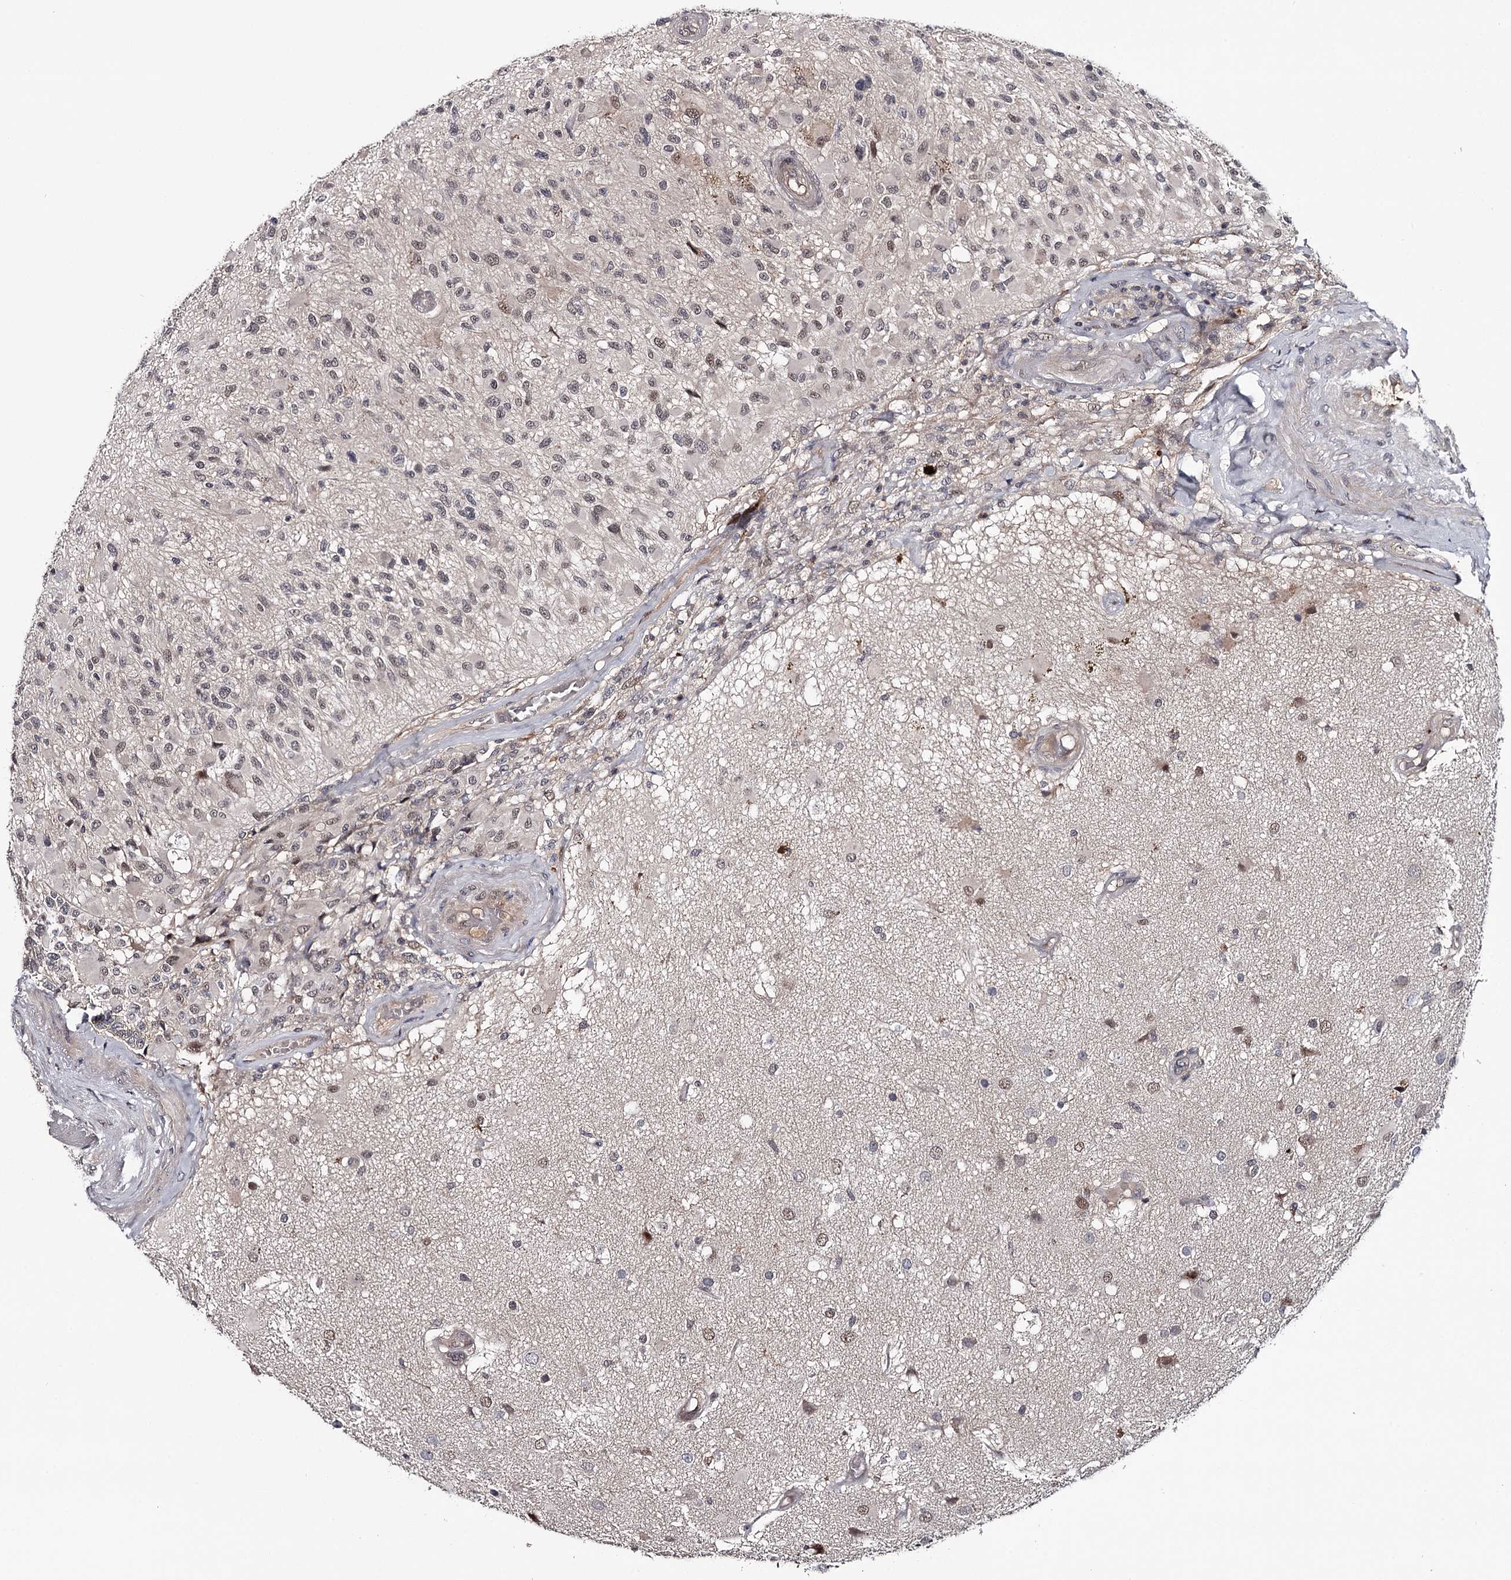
{"staining": {"intensity": "weak", "quantity": "<25%", "location": "nuclear"}, "tissue": "glioma", "cell_type": "Tumor cells", "image_type": "cancer", "snomed": [{"axis": "morphology", "description": "Glioma, malignant, High grade"}, {"axis": "morphology", "description": "Glioblastoma, NOS"}, {"axis": "topography", "description": "Brain"}], "caption": "This is a image of immunohistochemistry staining of high-grade glioma (malignant), which shows no expression in tumor cells.", "gene": "GTSF1", "patient": {"sex": "male", "age": 60}}